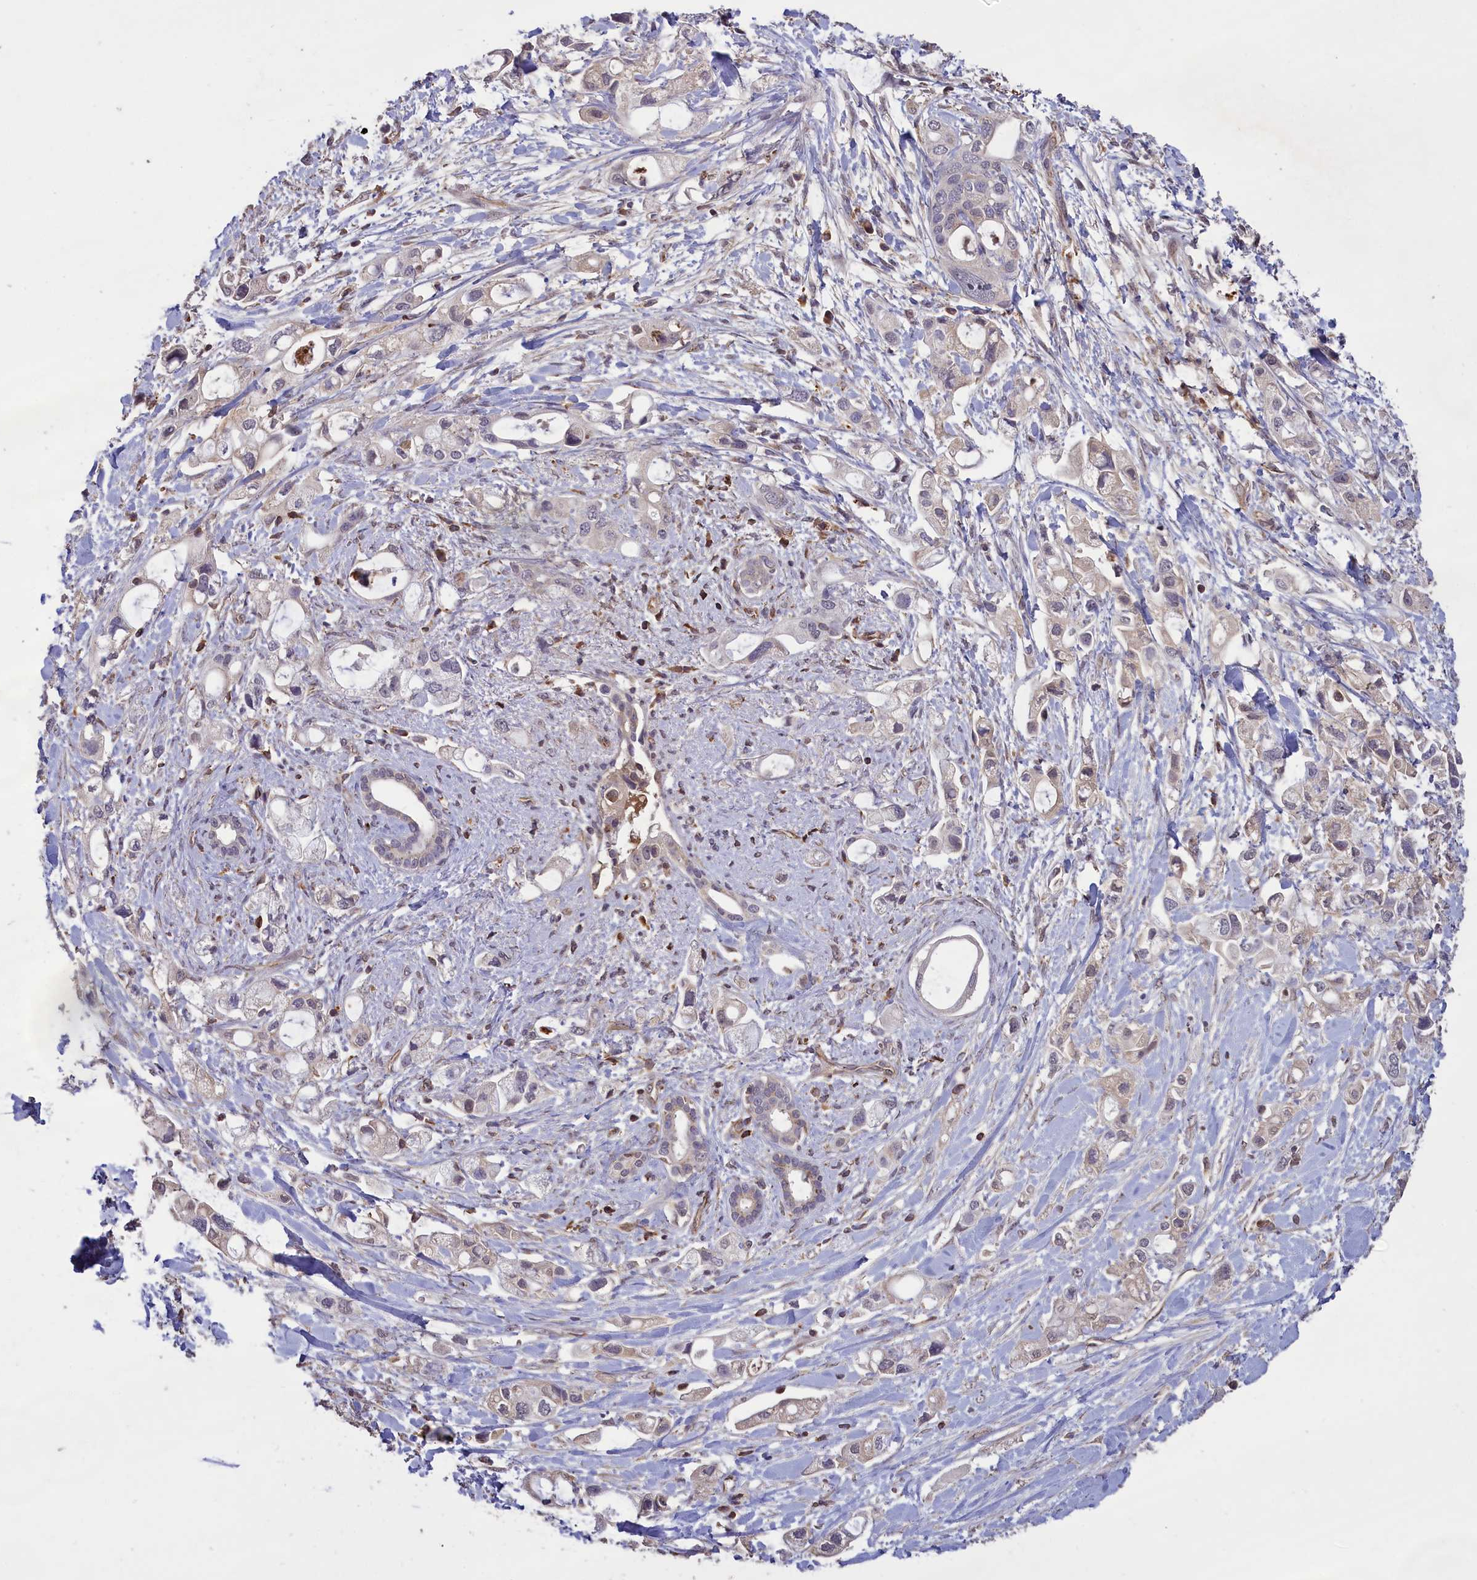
{"staining": {"intensity": "negative", "quantity": "none", "location": "none"}, "tissue": "pancreatic cancer", "cell_type": "Tumor cells", "image_type": "cancer", "snomed": [{"axis": "morphology", "description": "Adenocarcinoma, NOS"}, {"axis": "topography", "description": "Pancreas"}], "caption": "An immunohistochemistry image of pancreatic cancer is shown. There is no staining in tumor cells of pancreatic cancer.", "gene": "CLRN2", "patient": {"sex": "female", "age": 56}}